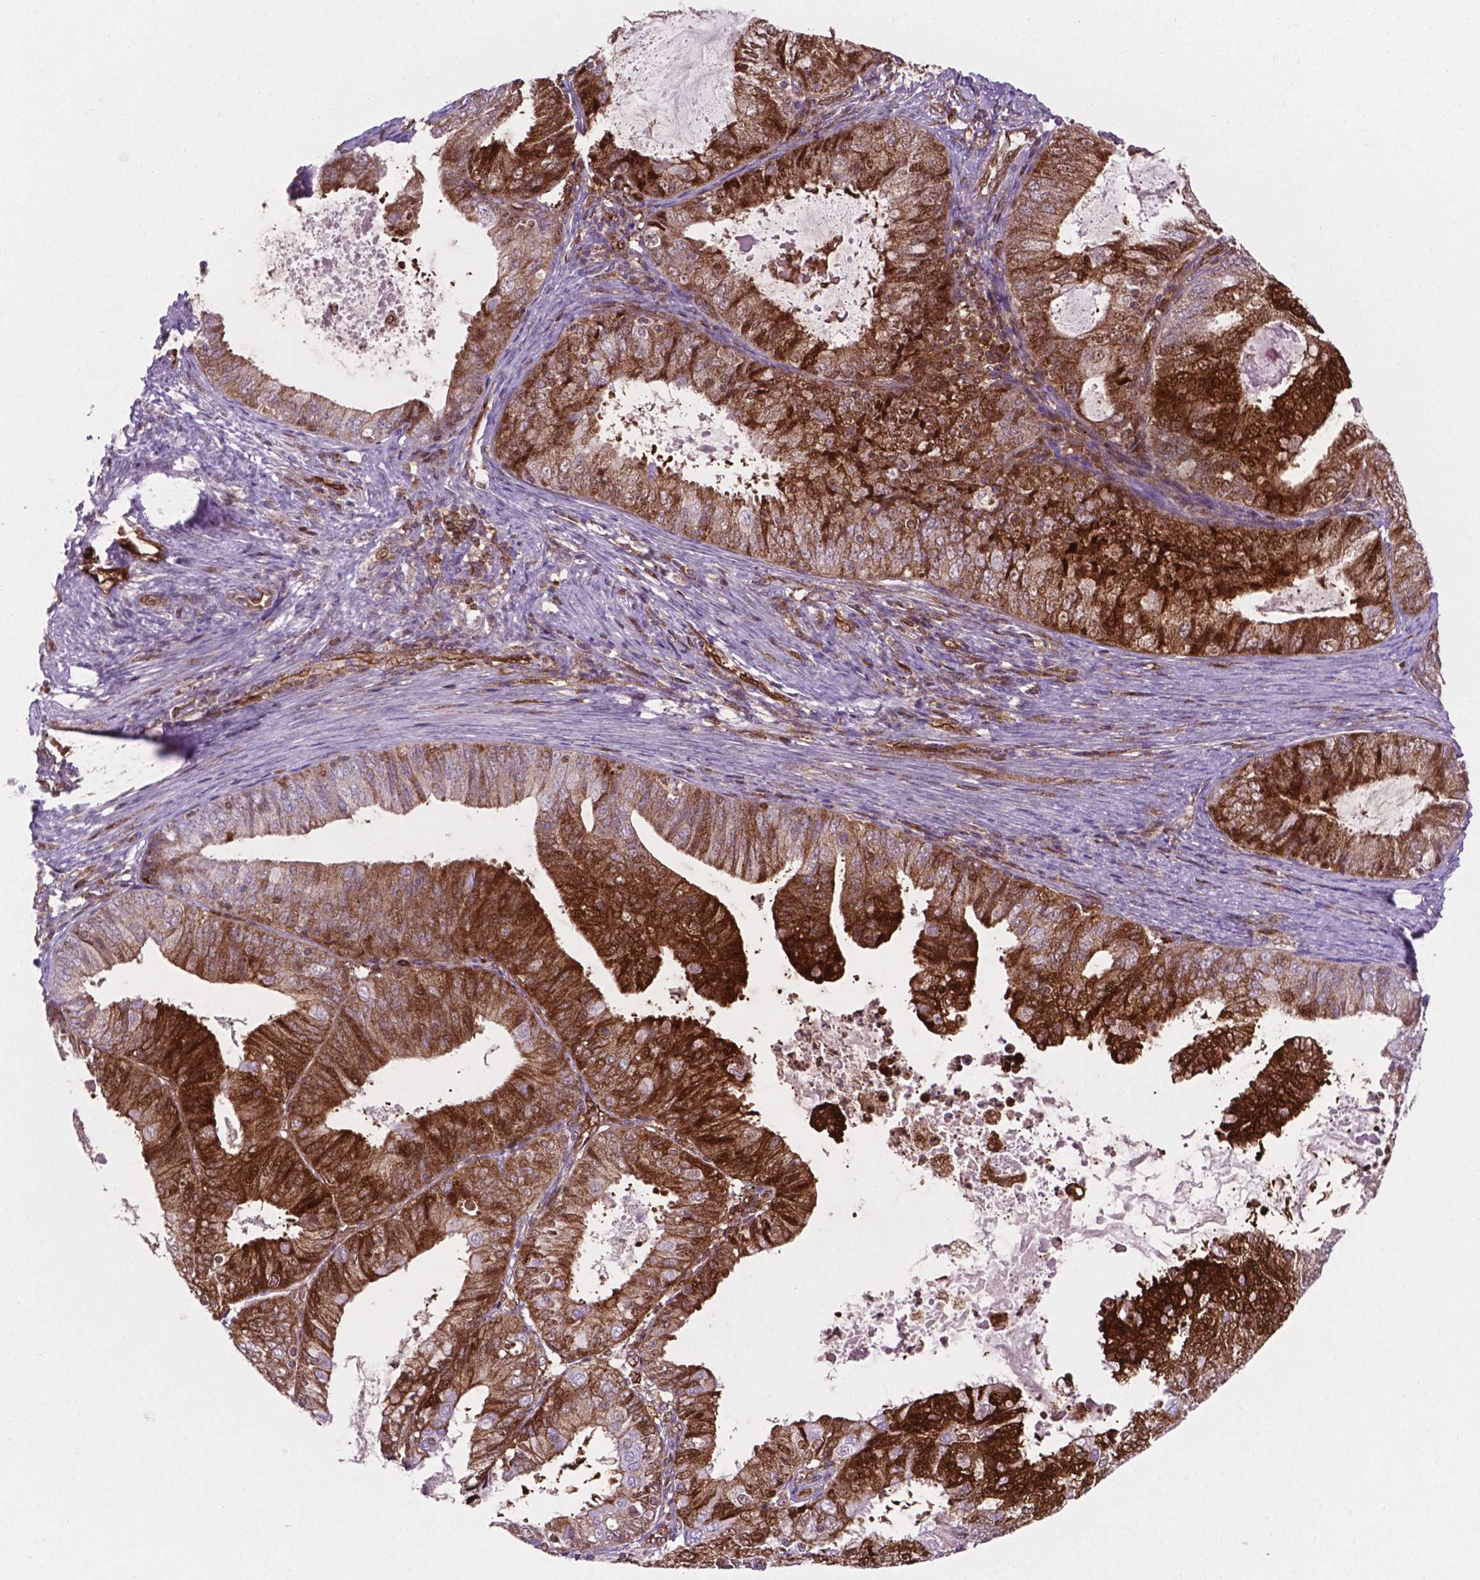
{"staining": {"intensity": "strong", "quantity": ">75%", "location": "cytoplasmic/membranous"}, "tissue": "endometrial cancer", "cell_type": "Tumor cells", "image_type": "cancer", "snomed": [{"axis": "morphology", "description": "Adenocarcinoma, NOS"}, {"axis": "topography", "description": "Endometrium"}], "caption": "Immunohistochemical staining of endometrial adenocarcinoma reveals strong cytoplasmic/membranous protein expression in approximately >75% of tumor cells.", "gene": "LDHA", "patient": {"sex": "female", "age": 57}}